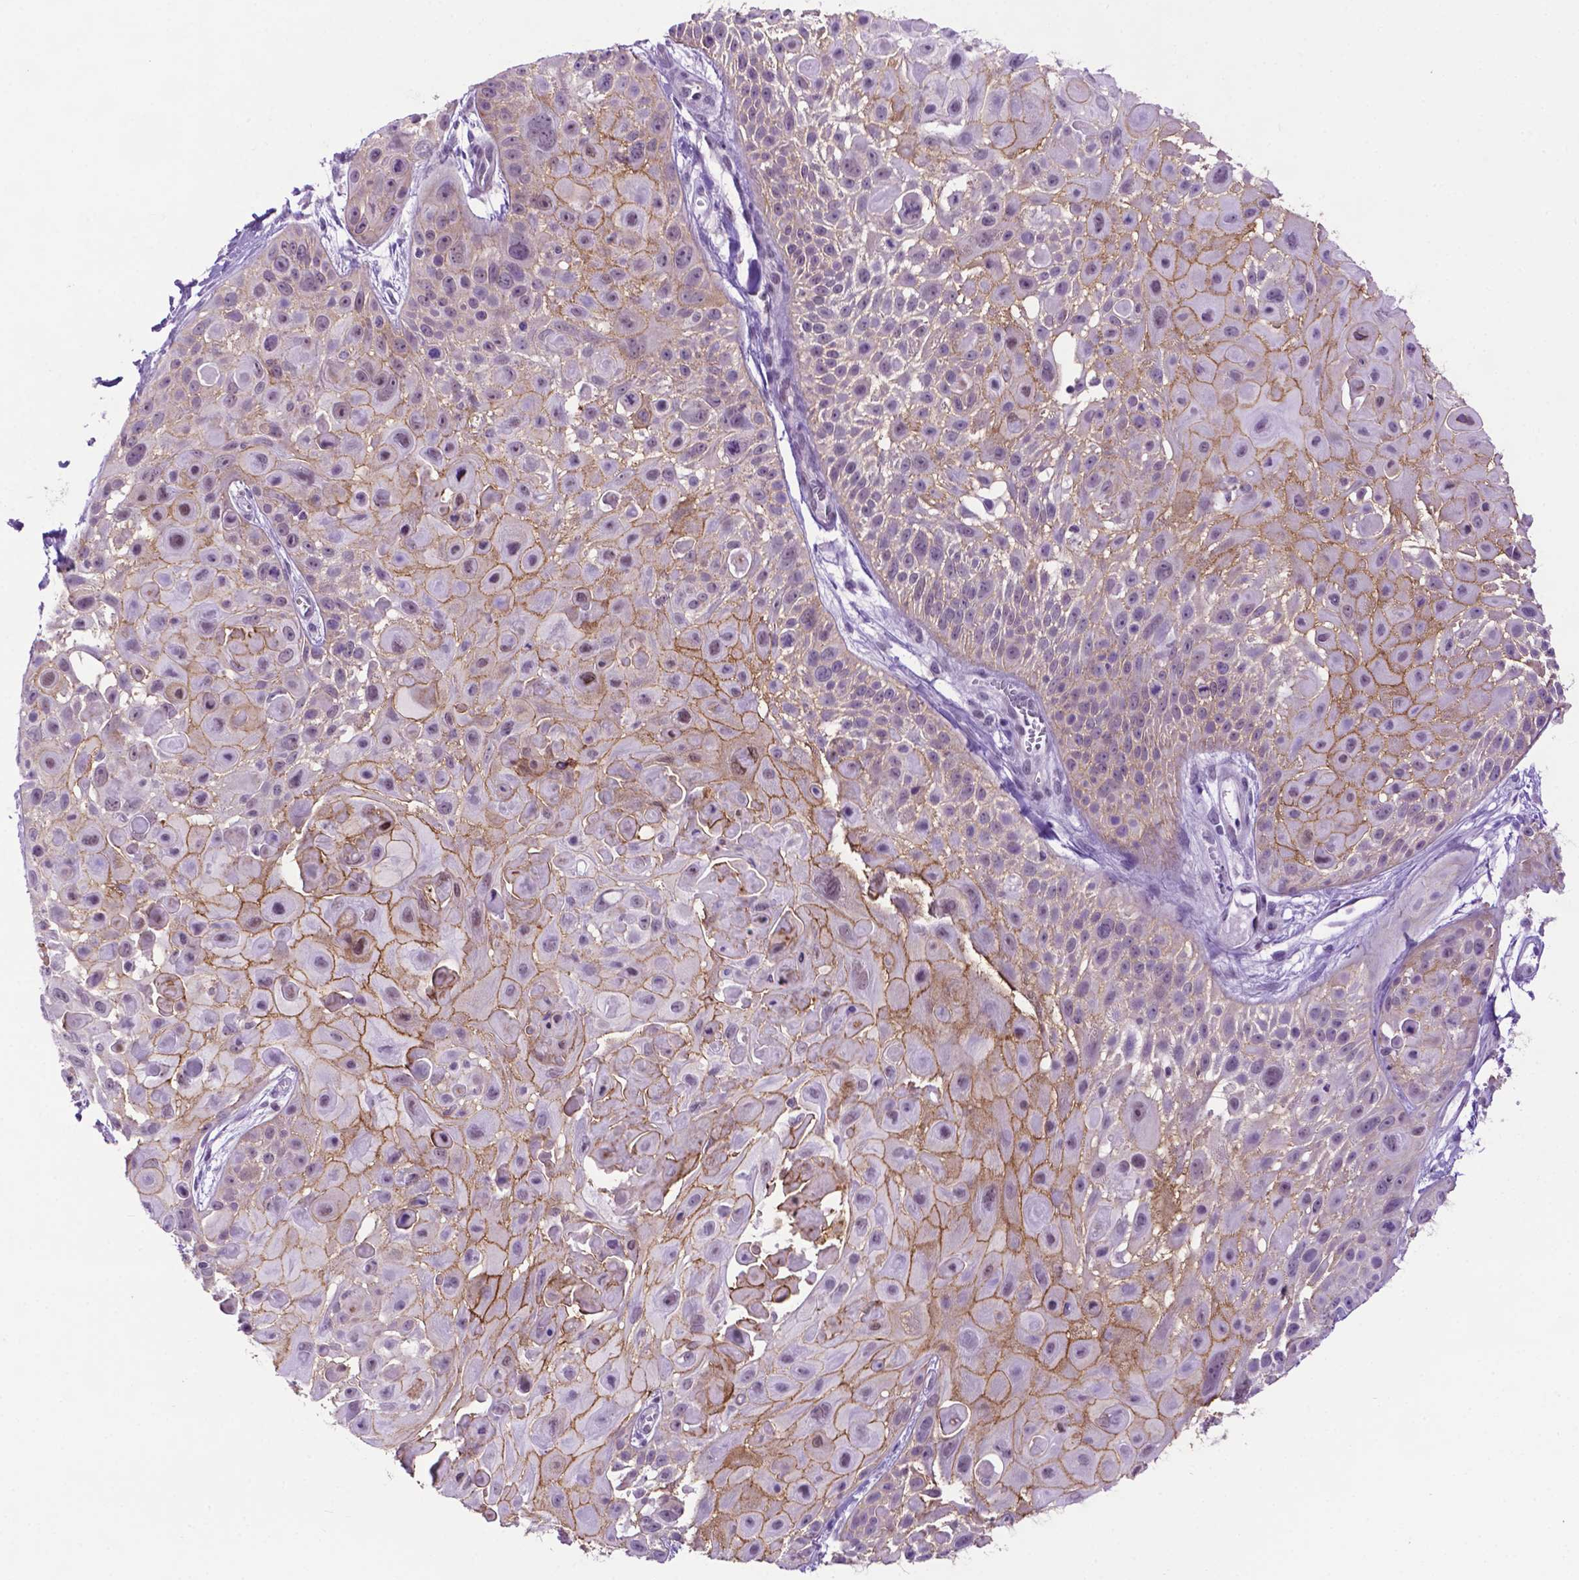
{"staining": {"intensity": "moderate", "quantity": "<25%", "location": "cytoplasmic/membranous"}, "tissue": "skin cancer", "cell_type": "Tumor cells", "image_type": "cancer", "snomed": [{"axis": "morphology", "description": "Squamous cell carcinoma, NOS"}, {"axis": "topography", "description": "Skin"}, {"axis": "topography", "description": "Anal"}], "caption": "Immunohistochemistry (DAB (3,3'-diaminobenzidine)) staining of squamous cell carcinoma (skin) demonstrates moderate cytoplasmic/membranous protein expression in about <25% of tumor cells.", "gene": "TACSTD2", "patient": {"sex": "female", "age": 75}}